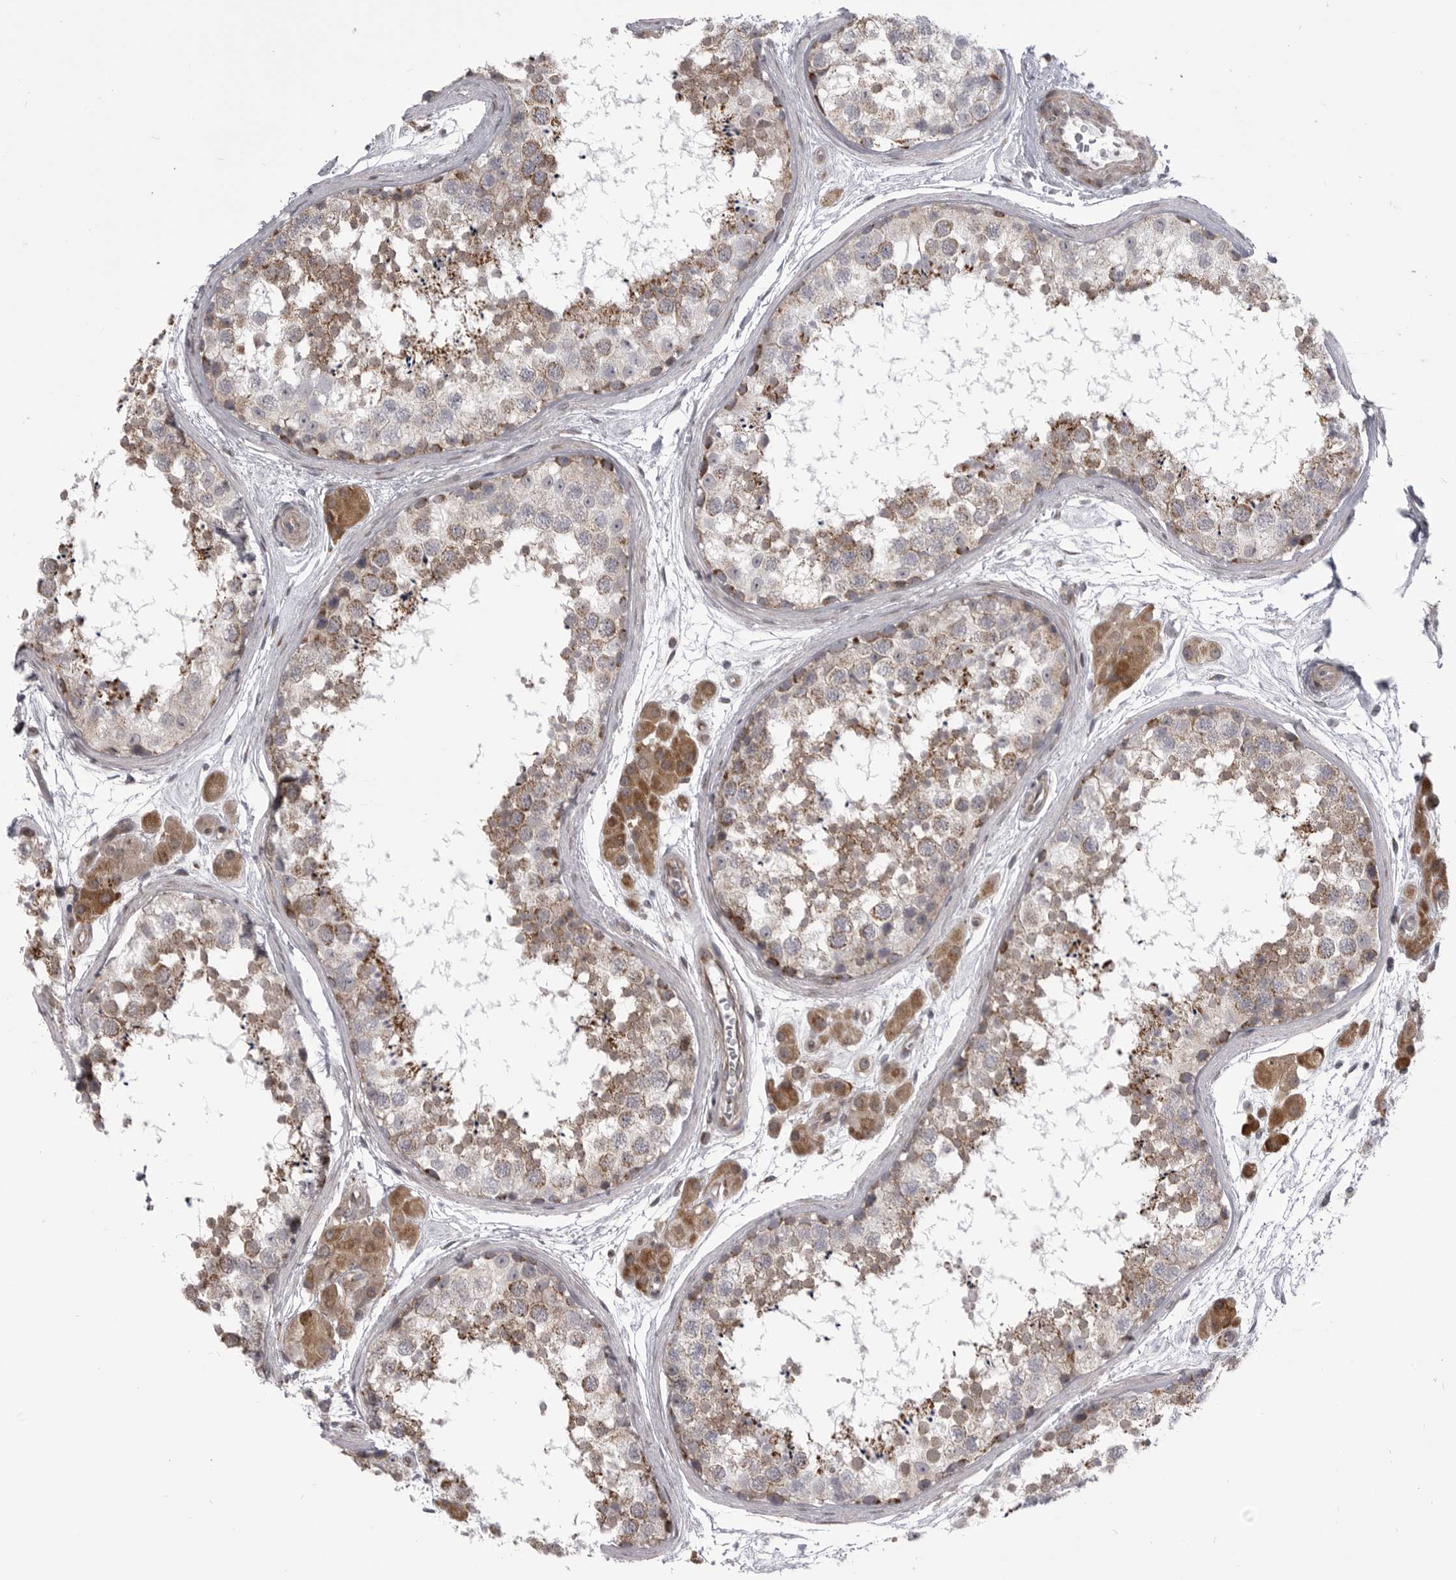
{"staining": {"intensity": "weak", "quantity": "25%-75%", "location": "cytoplasmic/membranous"}, "tissue": "testis", "cell_type": "Cells in seminiferous ducts", "image_type": "normal", "snomed": [{"axis": "morphology", "description": "Normal tissue, NOS"}, {"axis": "topography", "description": "Testis"}], "caption": "Immunohistochemical staining of normal testis demonstrates weak cytoplasmic/membranous protein positivity in about 25%-75% of cells in seminiferous ducts.", "gene": "TMPRSS11F", "patient": {"sex": "male", "age": 56}}